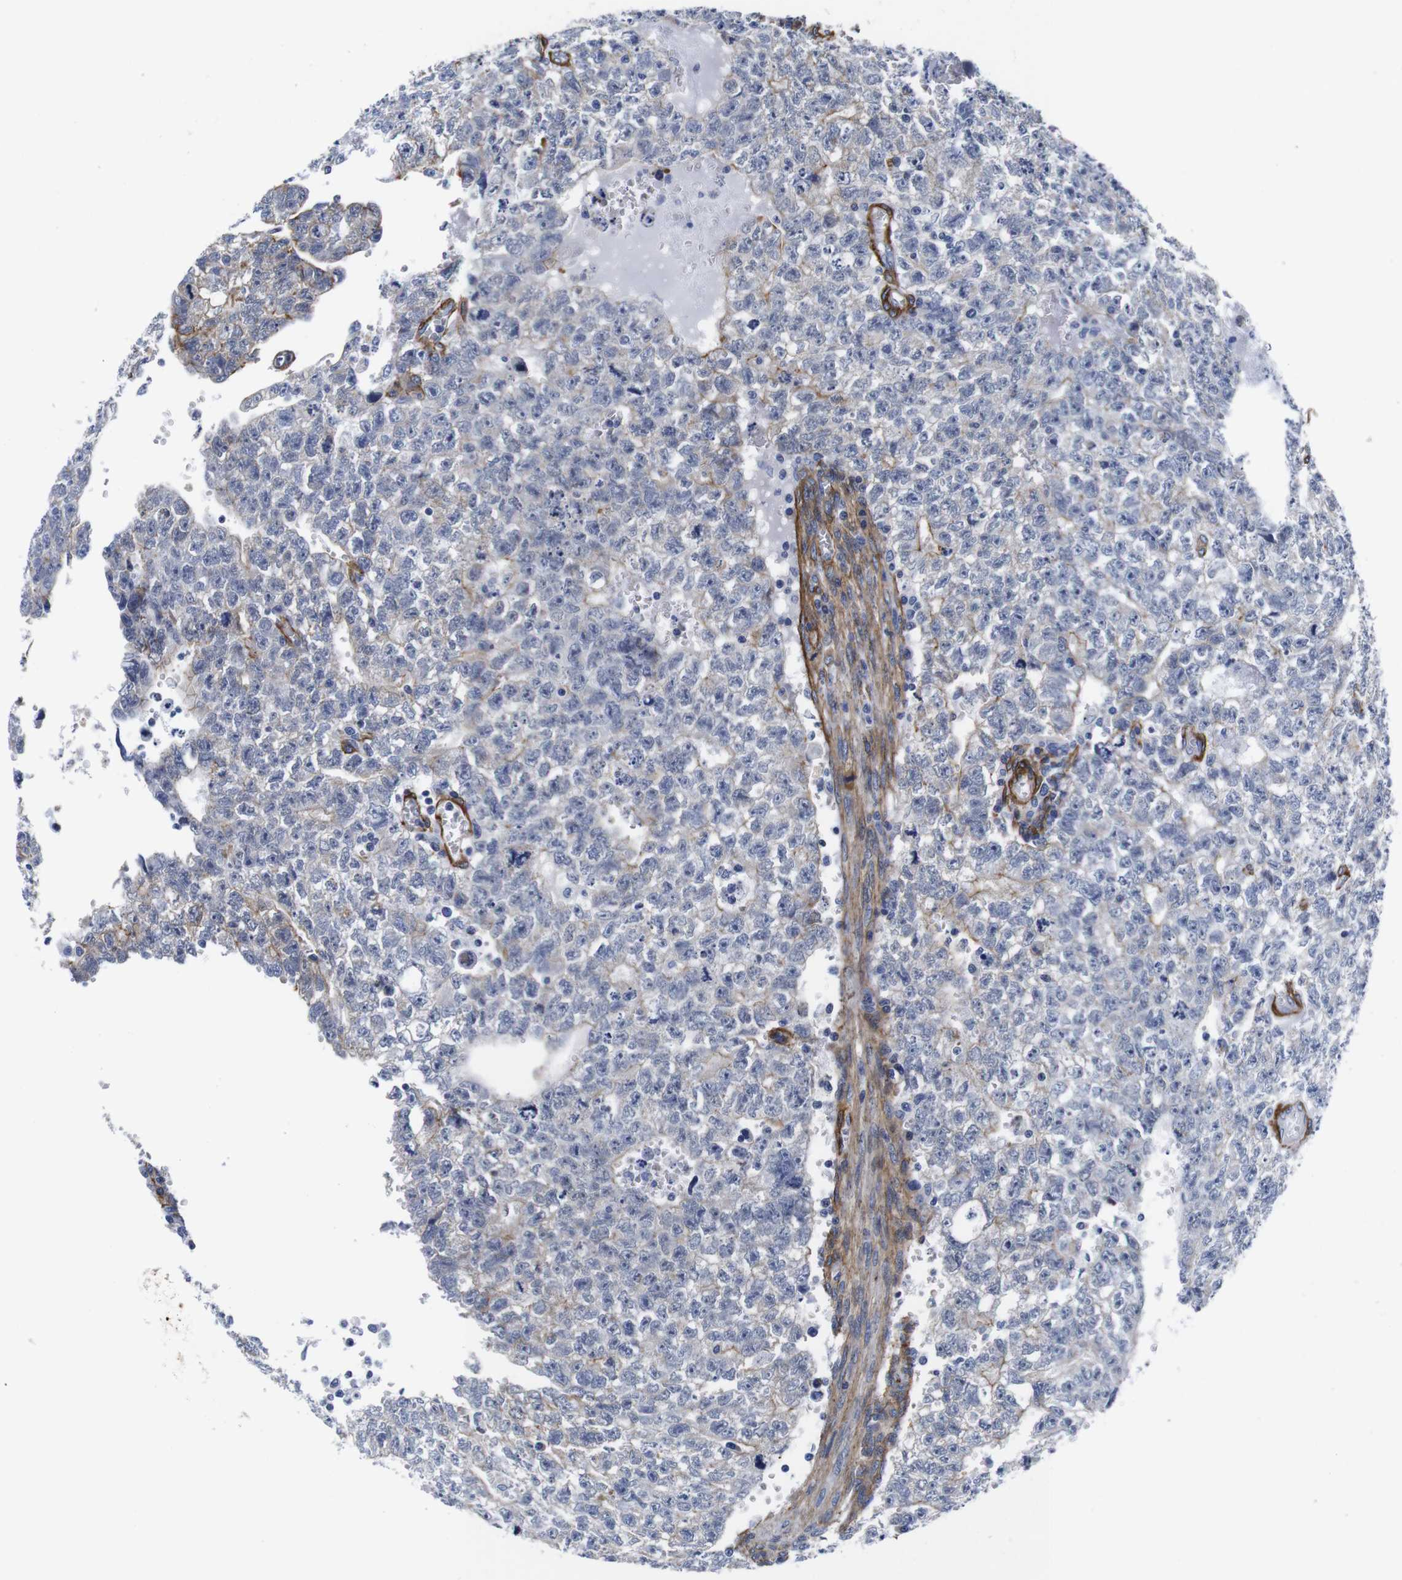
{"staining": {"intensity": "weak", "quantity": "<25%", "location": "cytoplasmic/membranous"}, "tissue": "testis cancer", "cell_type": "Tumor cells", "image_type": "cancer", "snomed": [{"axis": "morphology", "description": "Seminoma, NOS"}, {"axis": "morphology", "description": "Carcinoma, Embryonal, NOS"}, {"axis": "topography", "description": "Testis"}], "caption": "Histopathology image shows no significant protein staining in tumor cells of testis cancer (embryonal carcinoma).", "gene": "WNT10A", "patient": {"sex": "male", "age": 38}}